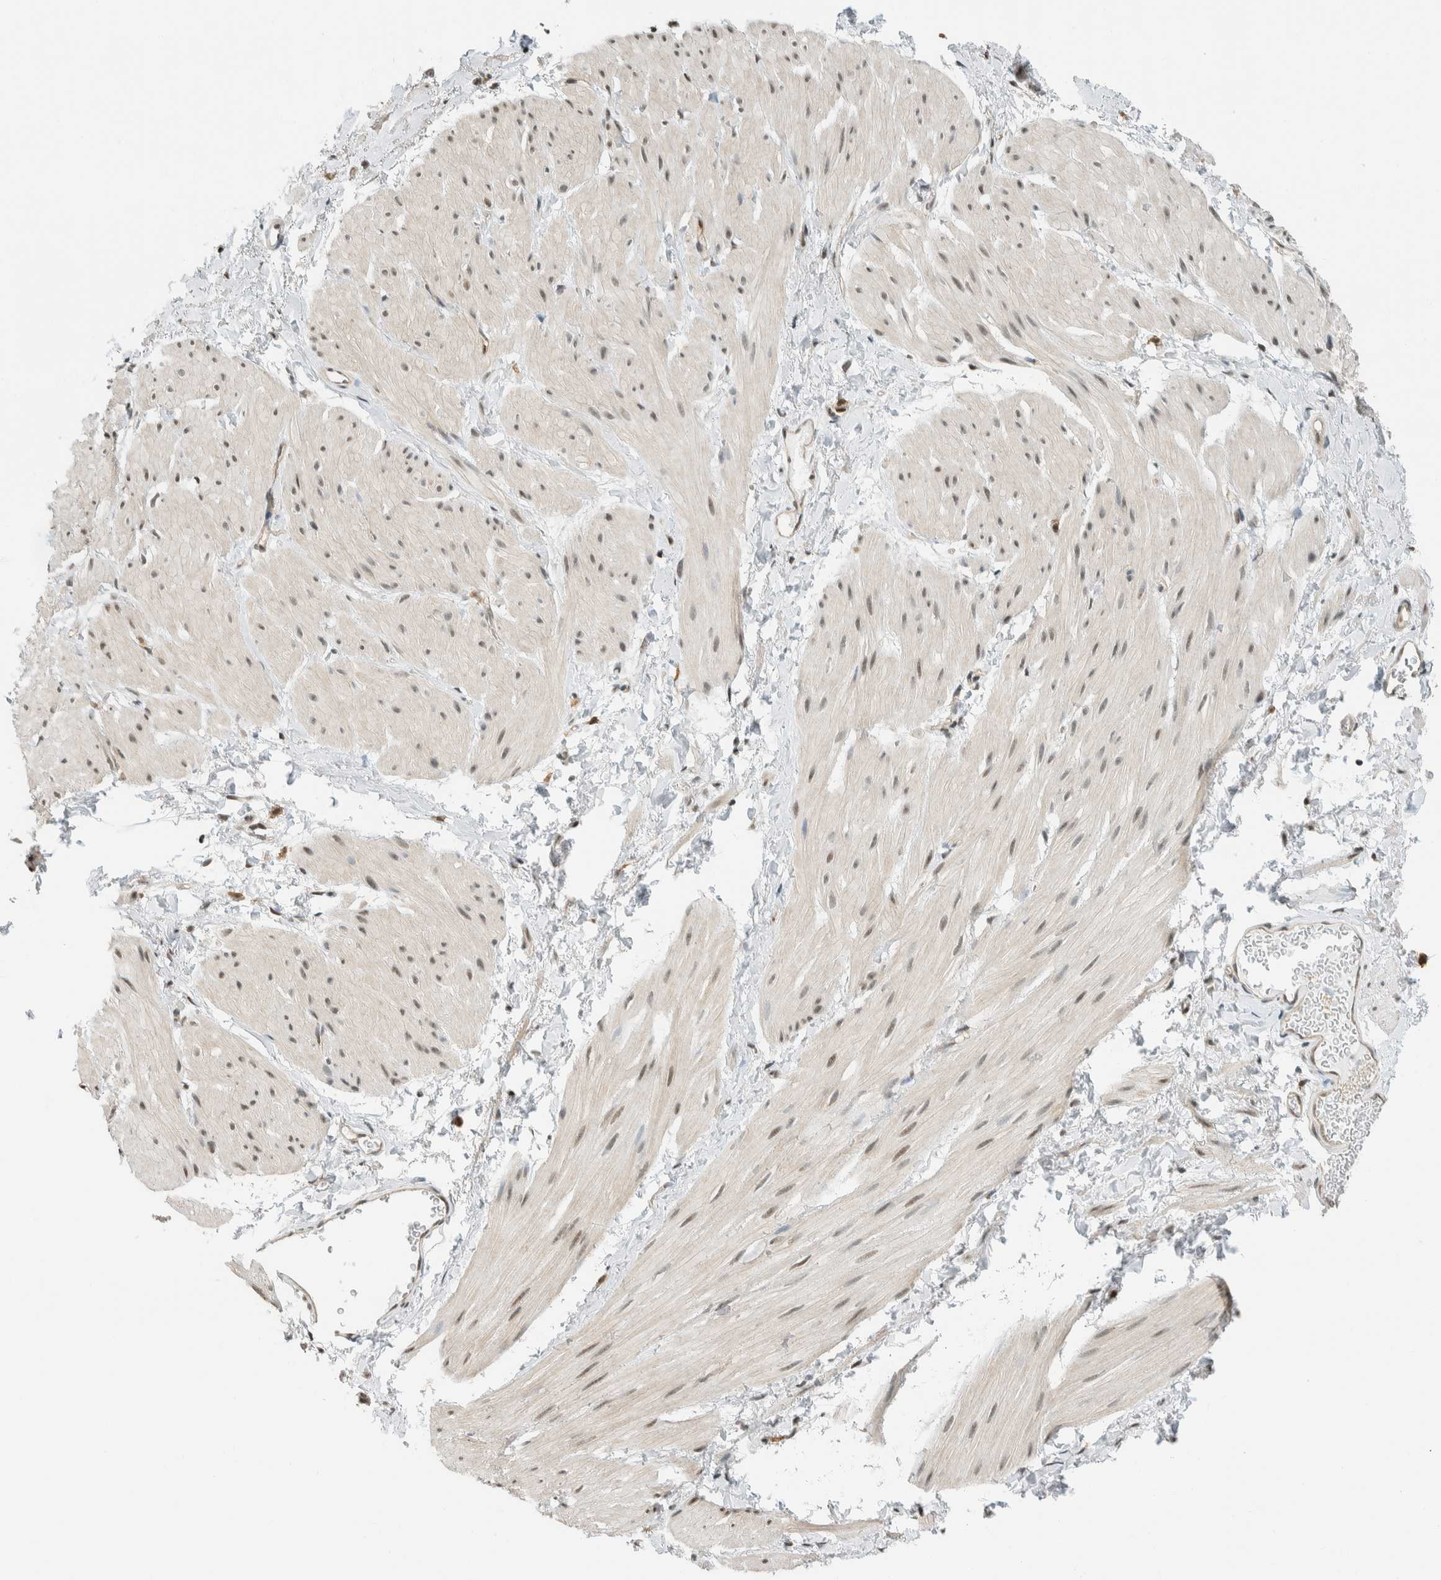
{"staining": {"intensity": "weak", "quantity": "<25%", "location": "cytoplasmic/membranous,nuclear"}, "tissue": "smooth muscle", "cell_type": "Smooth muscle cells", "image_type": "normal", "snomed": [{"axis": "morphology", "description": "Normal tissue, NOS"}, {"axis": "topography", "description": "Smooth muscle"}], "caption": "Smooth muscle cells show no significant protein positivity in normal smooth muscle. Brightfield microscopy of immunohistochemistry stained with DAB (brown) and hematoxylin (blue), captured at high magnification.", "gene": "NIBAN2", "patient": {"sex": "male", "age": 16}}